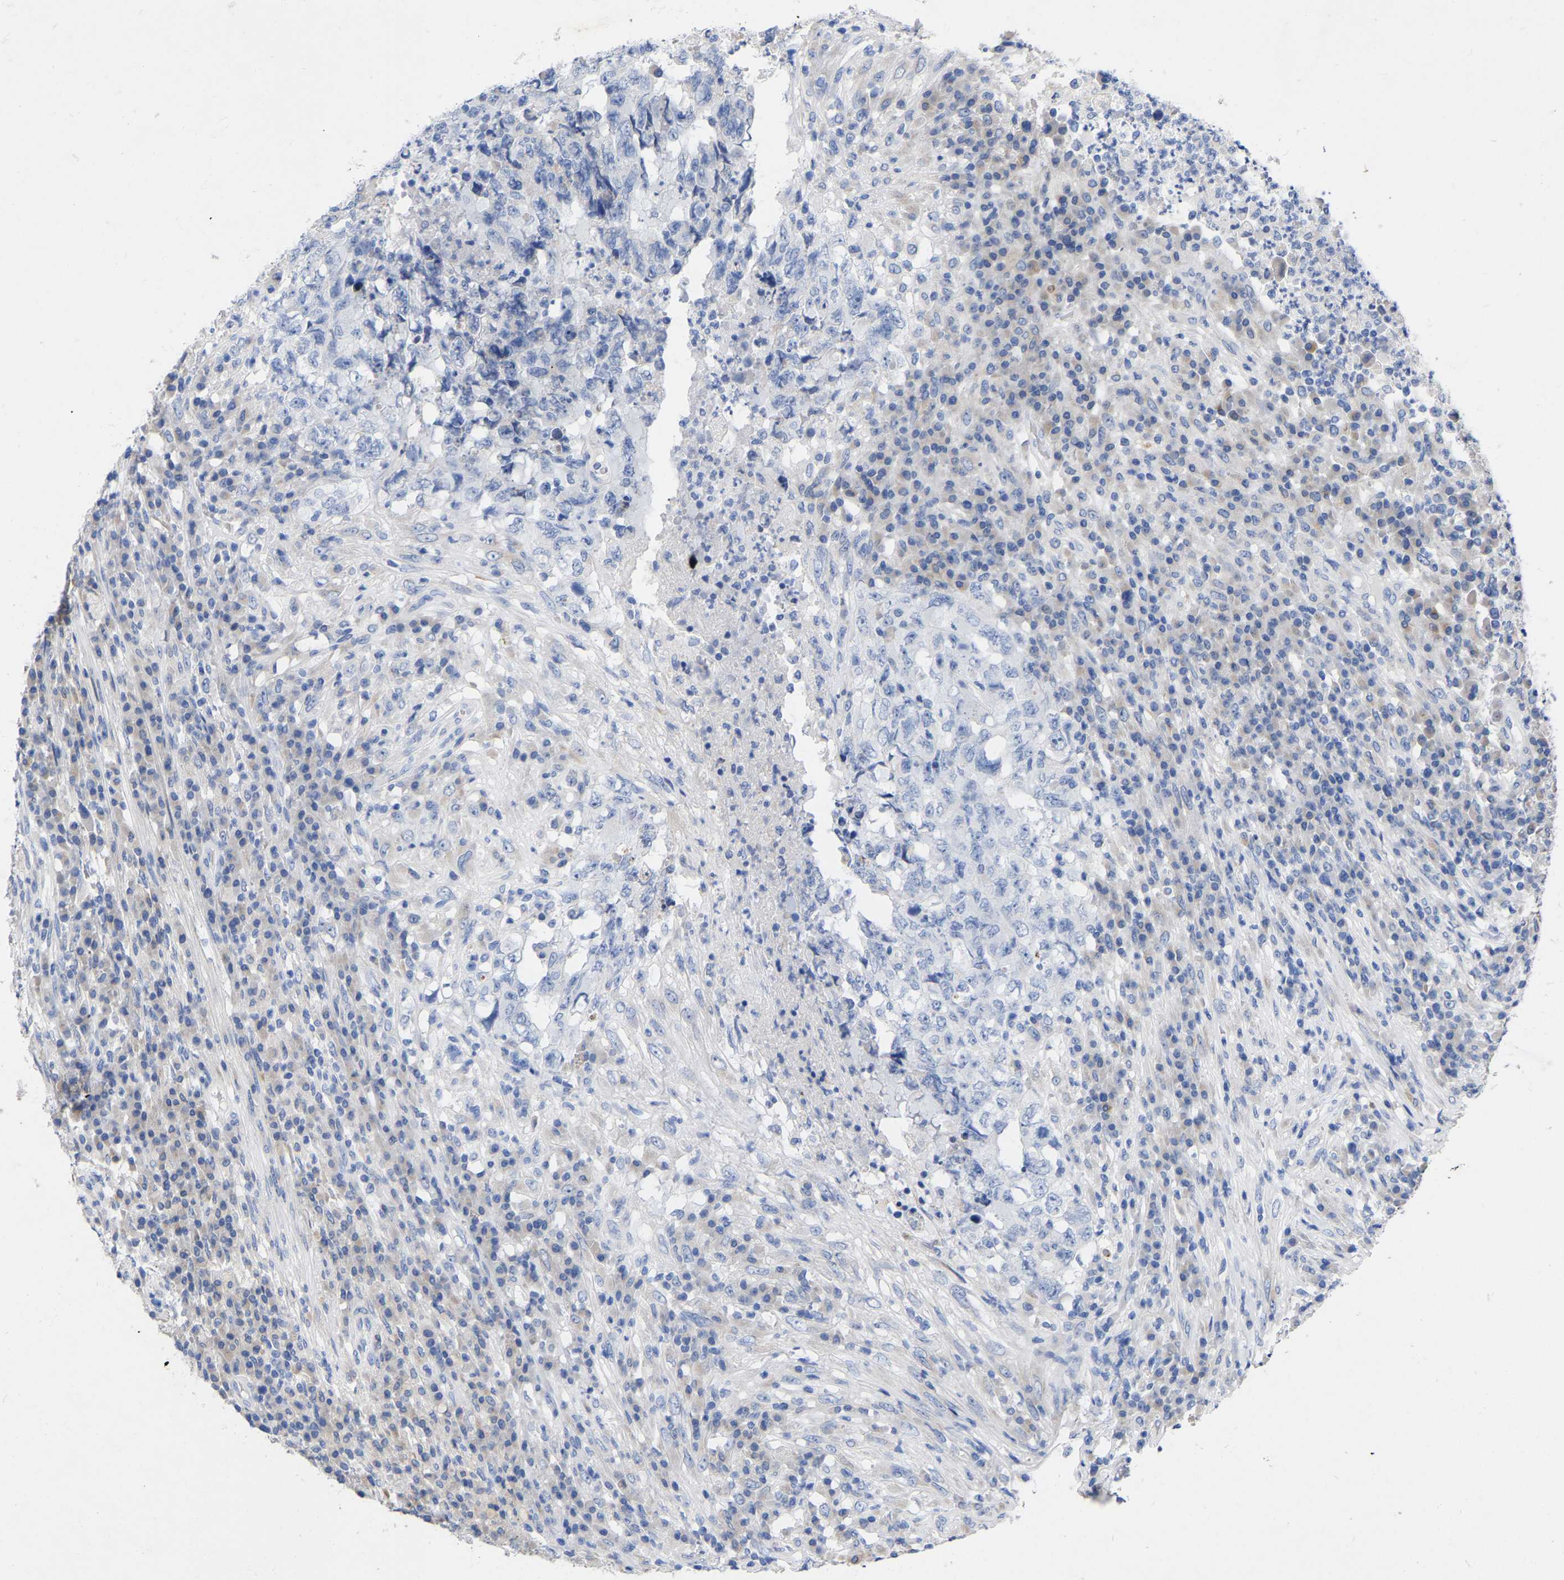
{"staining": {"intensity": "negative", "quantity": "none", "location": "none"}, "tissue": "testis cancer", "cell_type": "Tumor cells", "image_type": "cancer", "snomed": [{"axis": "morphology", "description": "Necrosis, NOS"}, {"axis": "morphology", "description": "Carcinoma, Embryonal, NOS"}, {"axis": "topography", "description": "Testis"}], "caption": "Immunohistochemistry micrograph of neoplastic tissue: human testis embryonal carcinoma stained with DAB reveals no significant protein positivity in tumor cells.", "gene": "STRIP2", "patient": {"sex": "male", "age": 19}}